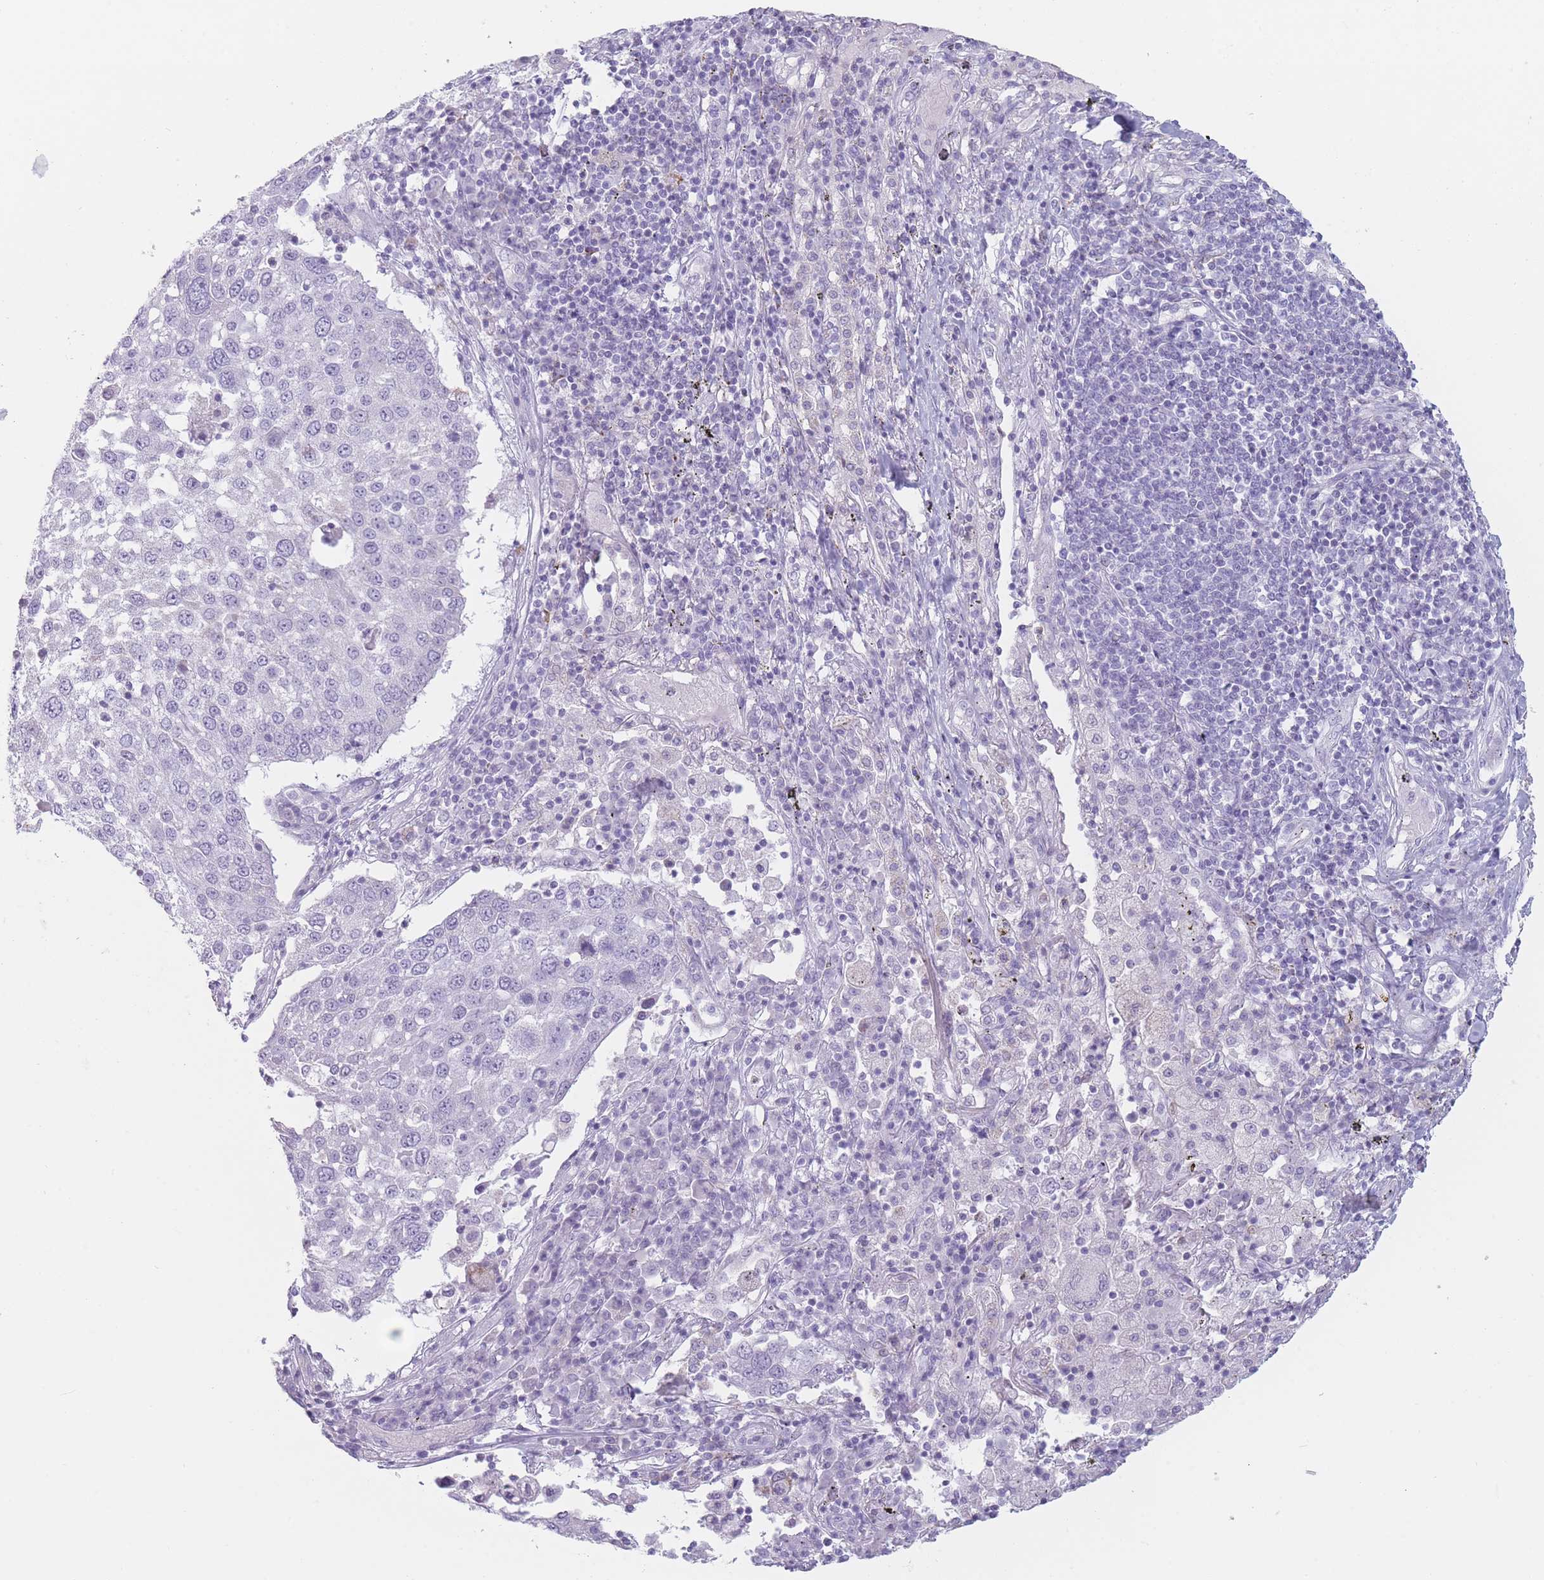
{"staining": {"intensity": "negative", "quantity": "none", "location": "none"}, "tissue": "lung cancer", "cell_type": "Tumor cells", "image_type": "cancer", "snomed": [{"axis": "morphology", "description": "Squamous cell carcinoma, NOS"}, {"axis": "topography", "description": "Lung"}], "caption": "This is an IHC image of human squamous cell carcinoma (lung). There is no staining in tumor cells.", "gene": "GPR12", "patient": {"sex": "male", "age": 65}}